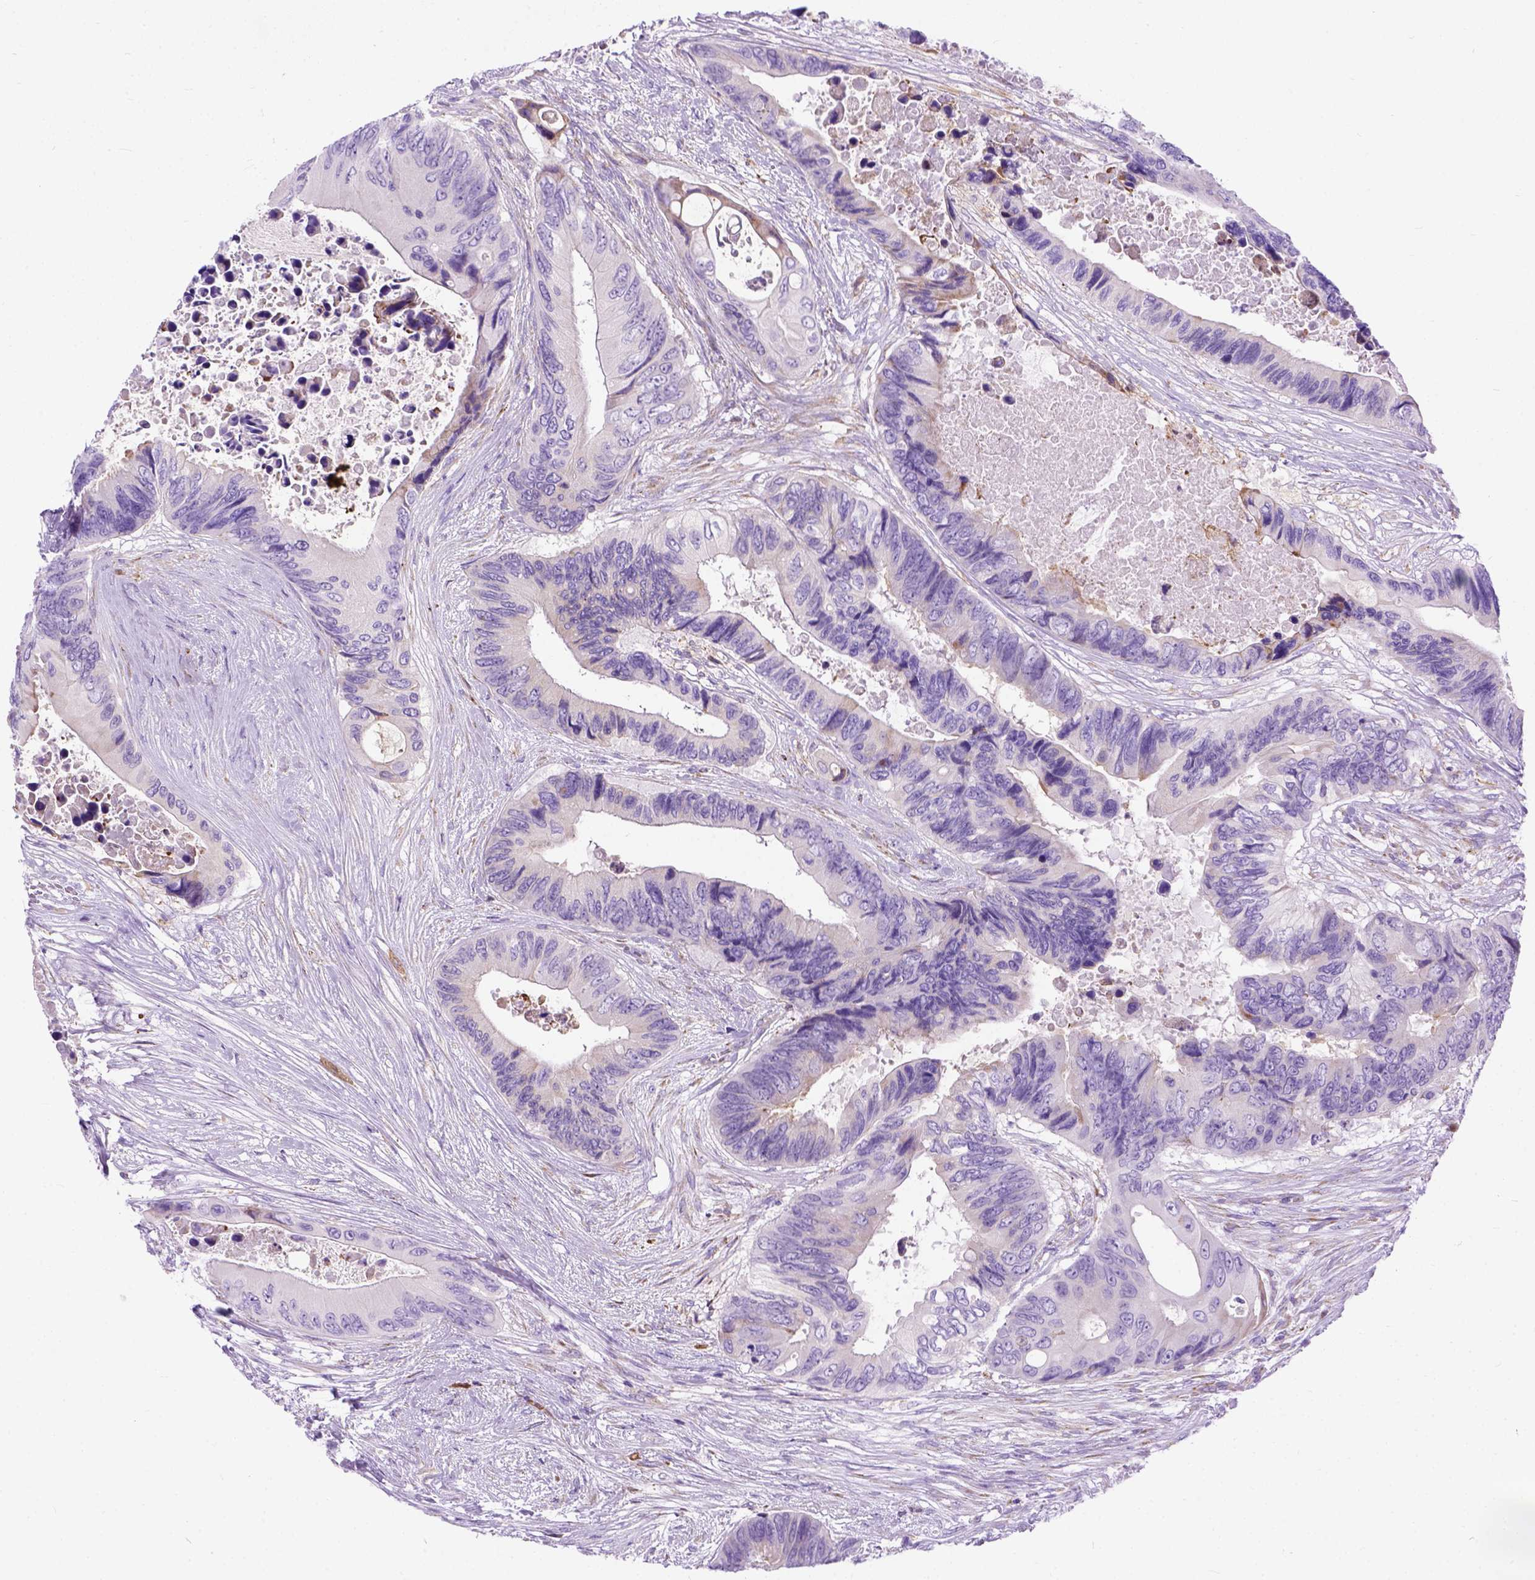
{"staining": {"intensity": "negative", "quantity": "none", "location": "none"}, "tissue": "colorectal cancer", "cell_type": "Tumor cells", "image_type": "cancer", "snomed": [{"axis": "morphology", "description": "Adenocarcinoma, NOS"}, {"axis": "topography", "description": "Rectum"}], "caption": "Immunohistochemistry histopathology image of neoplastic tissue: human colorectal adenocarcinoma stained with DAB (3,3'-diaminobenzidine) exhibits no significant protein positivity in tumor cells. Nuclei are stained in blue.", "gene": "PLK4", "patient": {"sex": "male", "age": 63}}